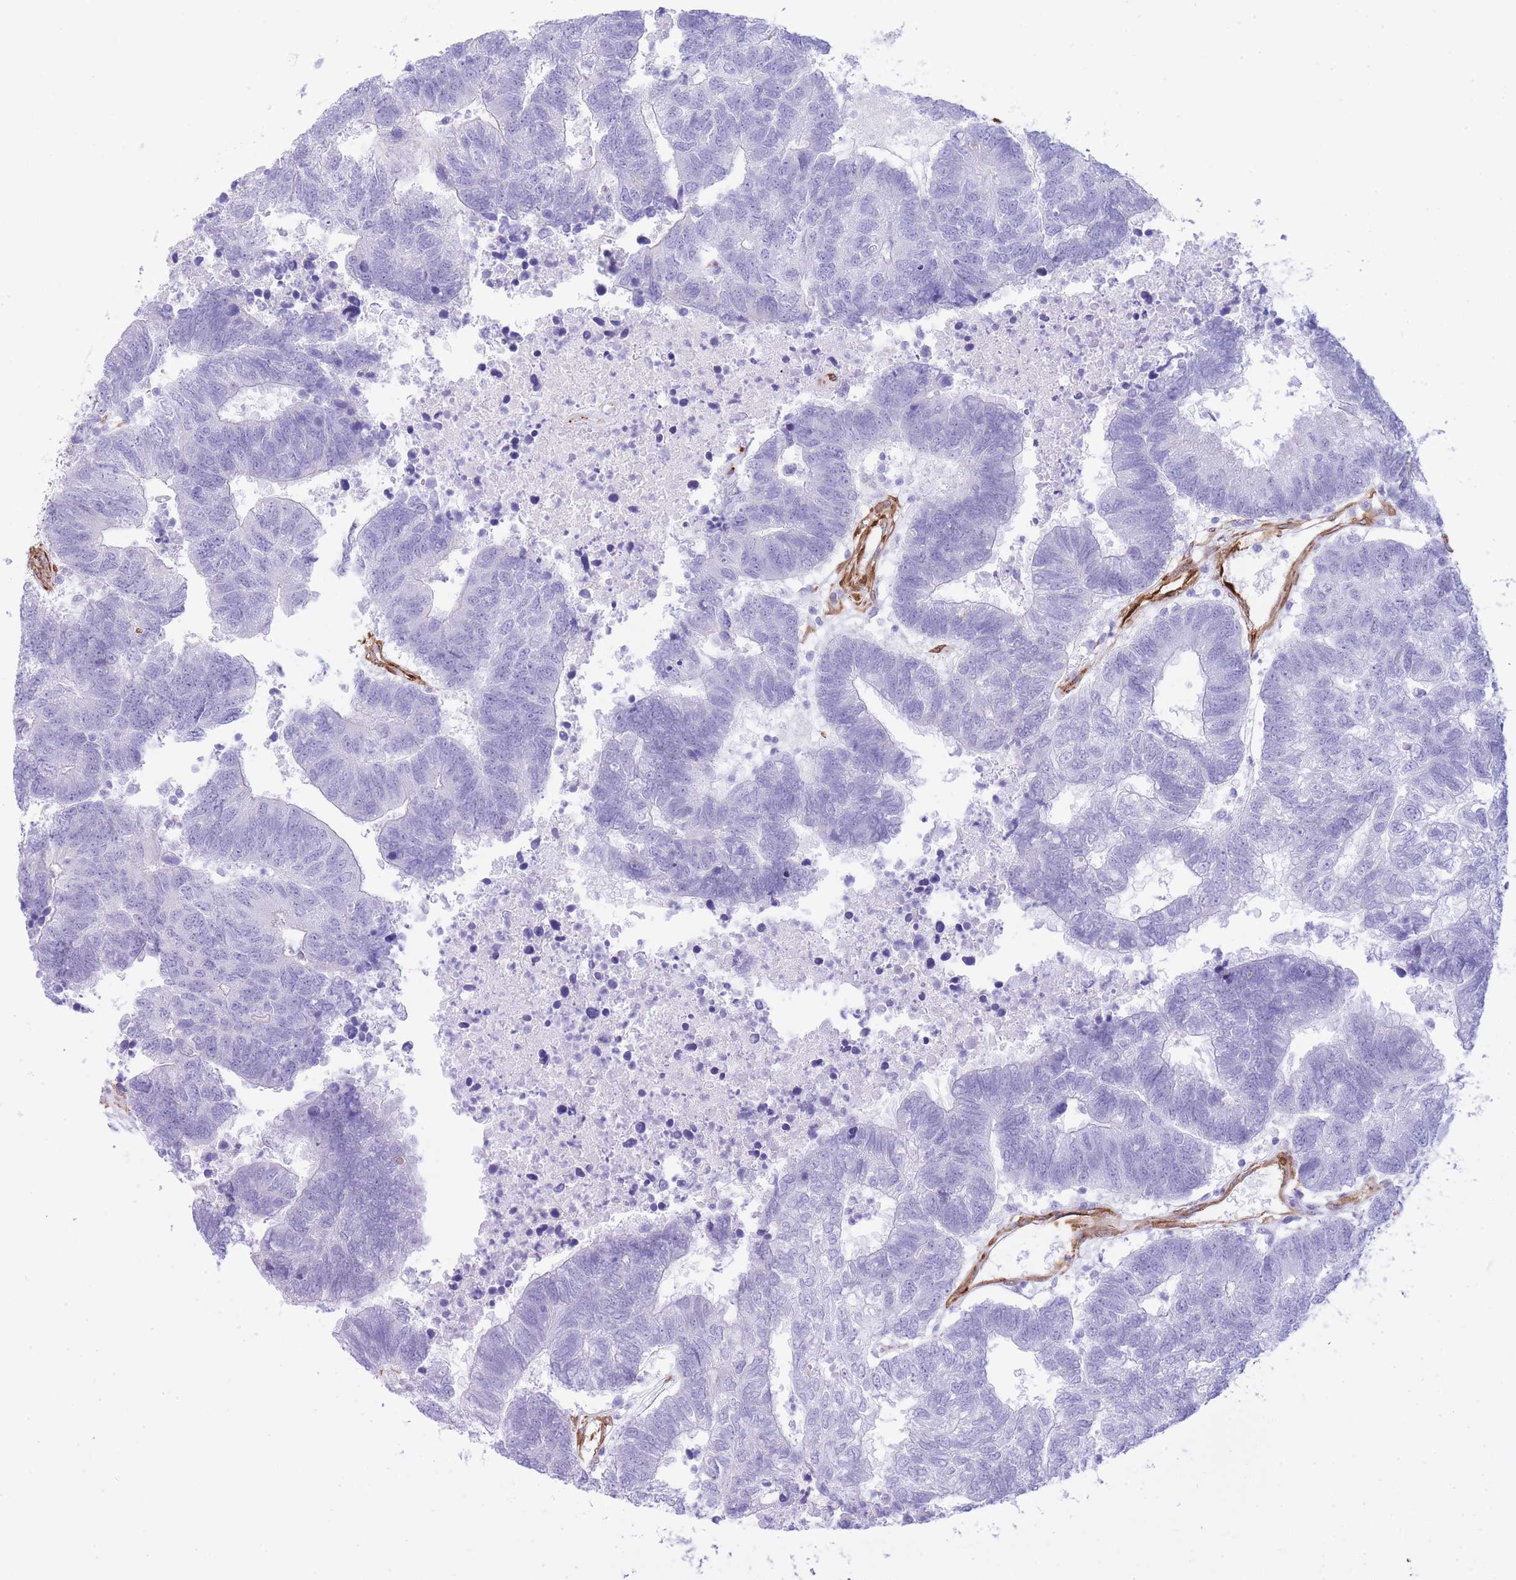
{"staining": {"intensity": "negative", "quantity": "none", "location": "none"}, "tissue": "colorectal cancer", "cell_type": "Tumor cells", "image_type": "cancer", "snomed": [{"axis": "morphology", "description": "Adenocarcinoma, NOS"}, {"axis": "topography", "description": "Colon"}], "caption": "The immunohistochemistry (IHC) histopathology image has no significant staining in tumor cells of colorectal cancer (adenocarcinoma) tissue.", "gene": "CAVIN1", "patient": {"sex": "female", "age": 48}}